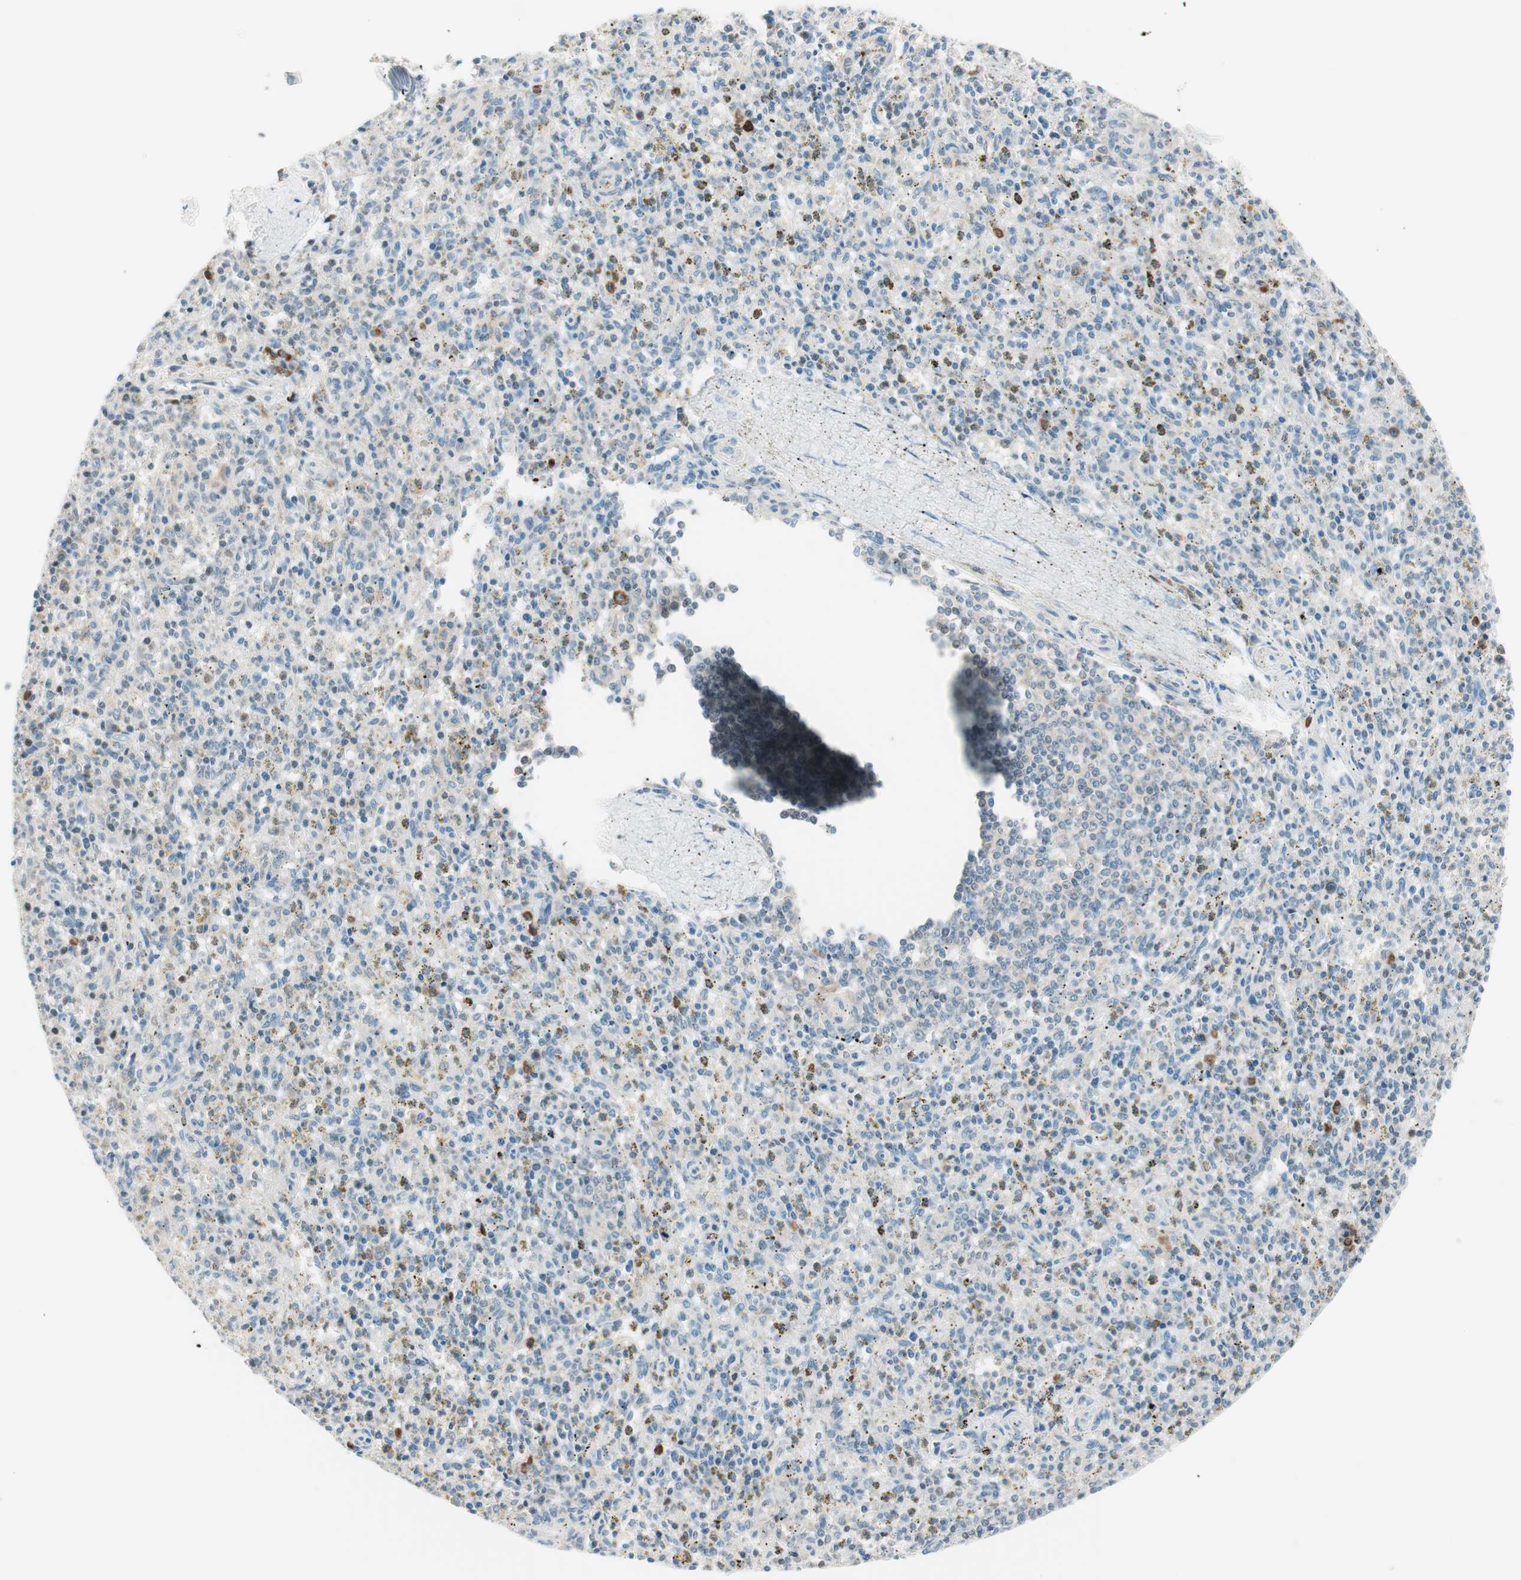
{"staining": {"intensity": "weak", "quantity": "25%-75%", "location": "nuclear"}, "tissue": "spleen", "cell_type": "Cells in red pulp", "image_type": "normal", "snomed": [{"axis": "morphology", "description": "Normal tissue, NOS"}, {"axis": "topography", "description": "Spleen"}], "caption": "Immunohistochemistry (IHC) (DAB (3,3'-diaminobenzidine)) staining of benign human spleen demonstrates weak nuclear protein positivity in about 25%-75% of cells in red pulp.", "gene": "TPT1", "patient": {"sex": "male", "age": 72}}